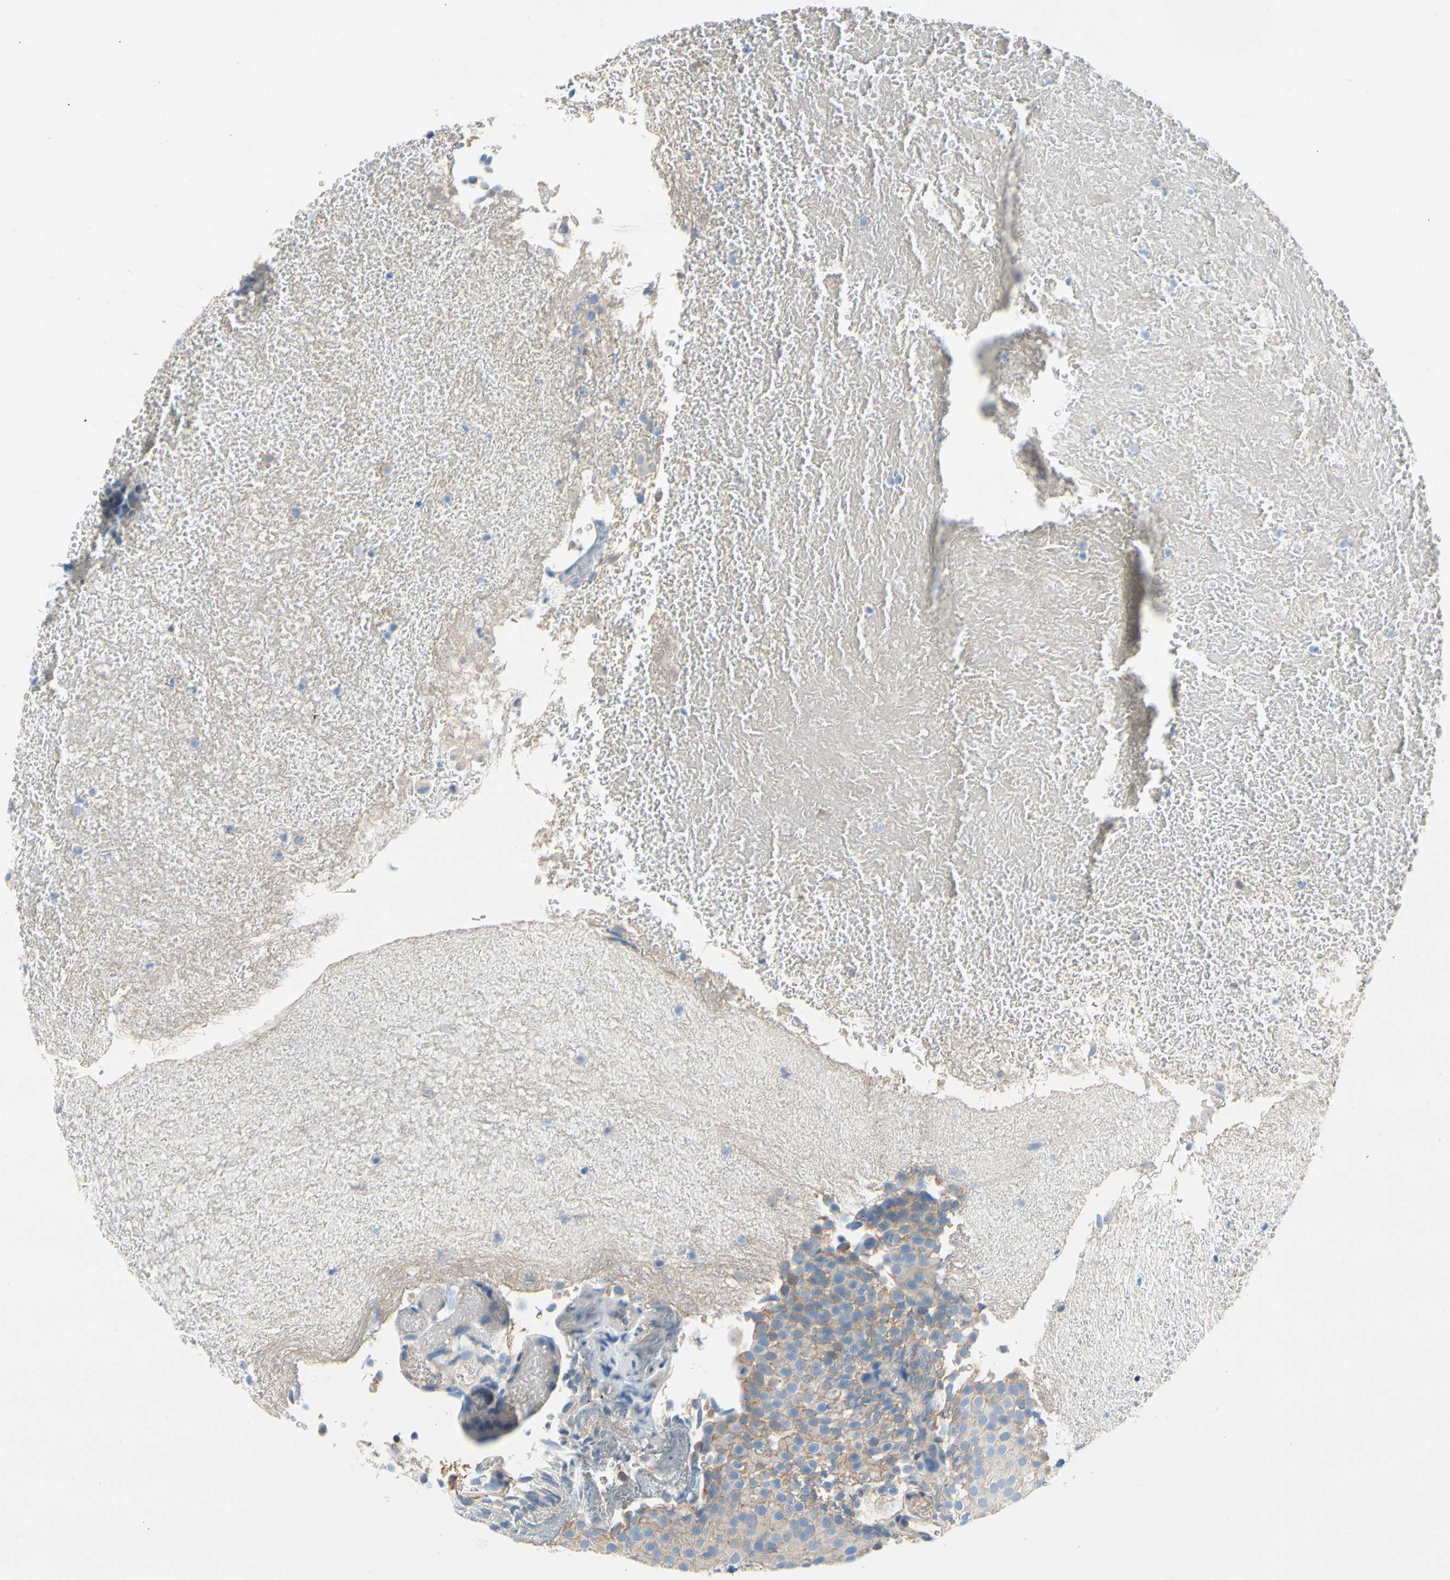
{"staining": {"intensity": "weak", "quantity": ">75%", "location": "cytoplasmic/membranous"}, "tissue": "urothelial cancer", "cell_type": "Tumor cells", "image_type": "cancer", "snomed": [{"axis": "morphology", "description": "Urothelial carcinoma, Low grade"}, {"axis": "topography", "description": "Urinary bladder"}], "caption": "A micrograph of urothelial cancer stained for a protein displays weak cytoplasmic/membranous brown staining in tumor cells.", "gene": "CA14", "patient": {"sex": "male", "age": 78}}